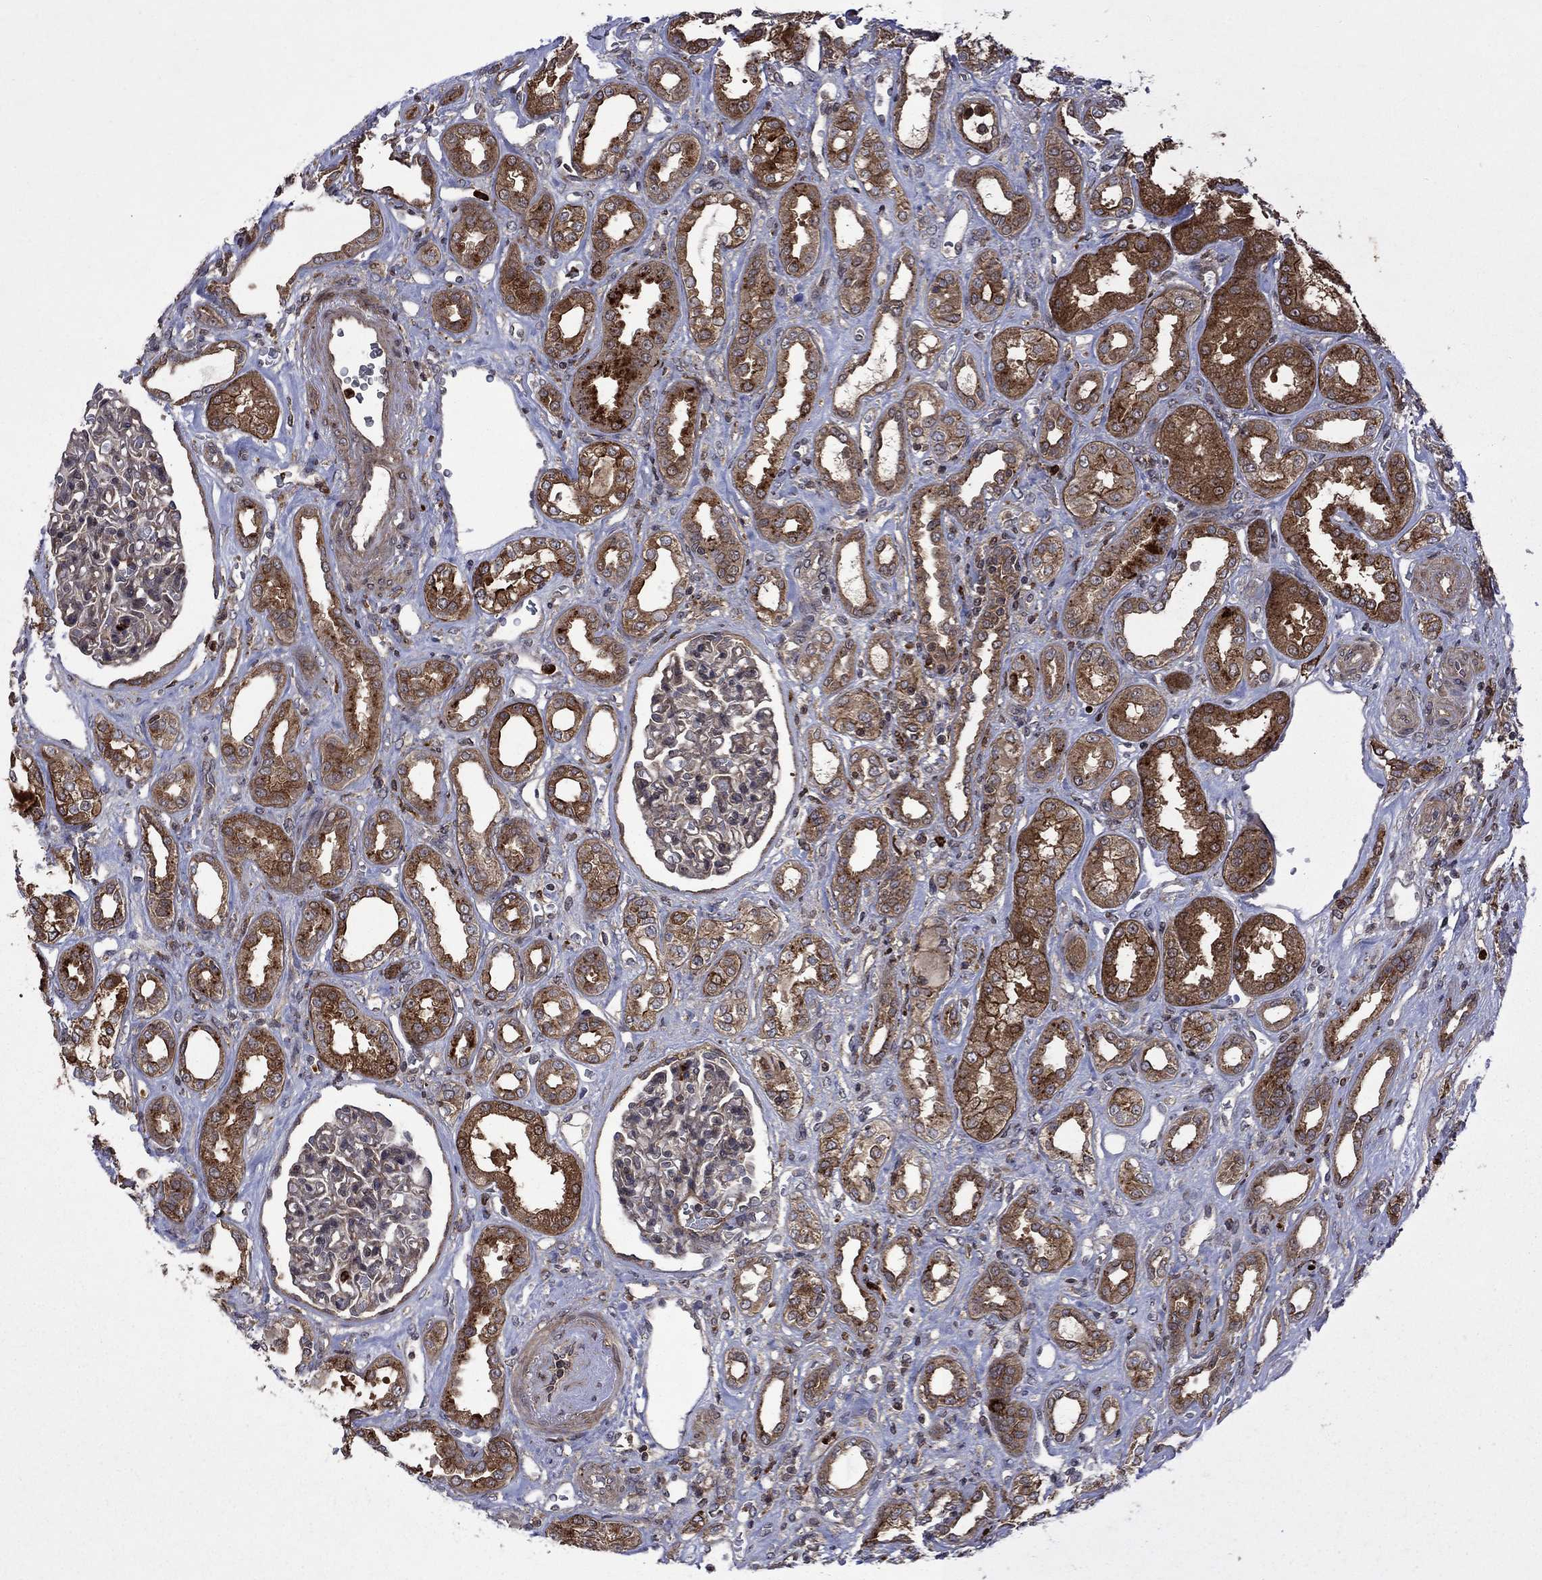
{"staining": {"intensity": "moderate", "quantity": ">75%", "location": "cytoplasmic/membranous"}, "tissue": "renal cancer", "cell_type": "Tumor cells", "image_type": "cancer", "snomed": [{"axis": "morphology", "description": "Adenocarcinoma, NOS"}, {"axis": "topography", "description": "Kidney"}], "caption": "A histopathology image of renal cancer (adenocarcinoma) stained for a protein exhibits moderate cytoplasmic/membranous brown staining in tumor cells.", "gene": "TMEM33", "patient": {"sex": "male", "age": 63}}